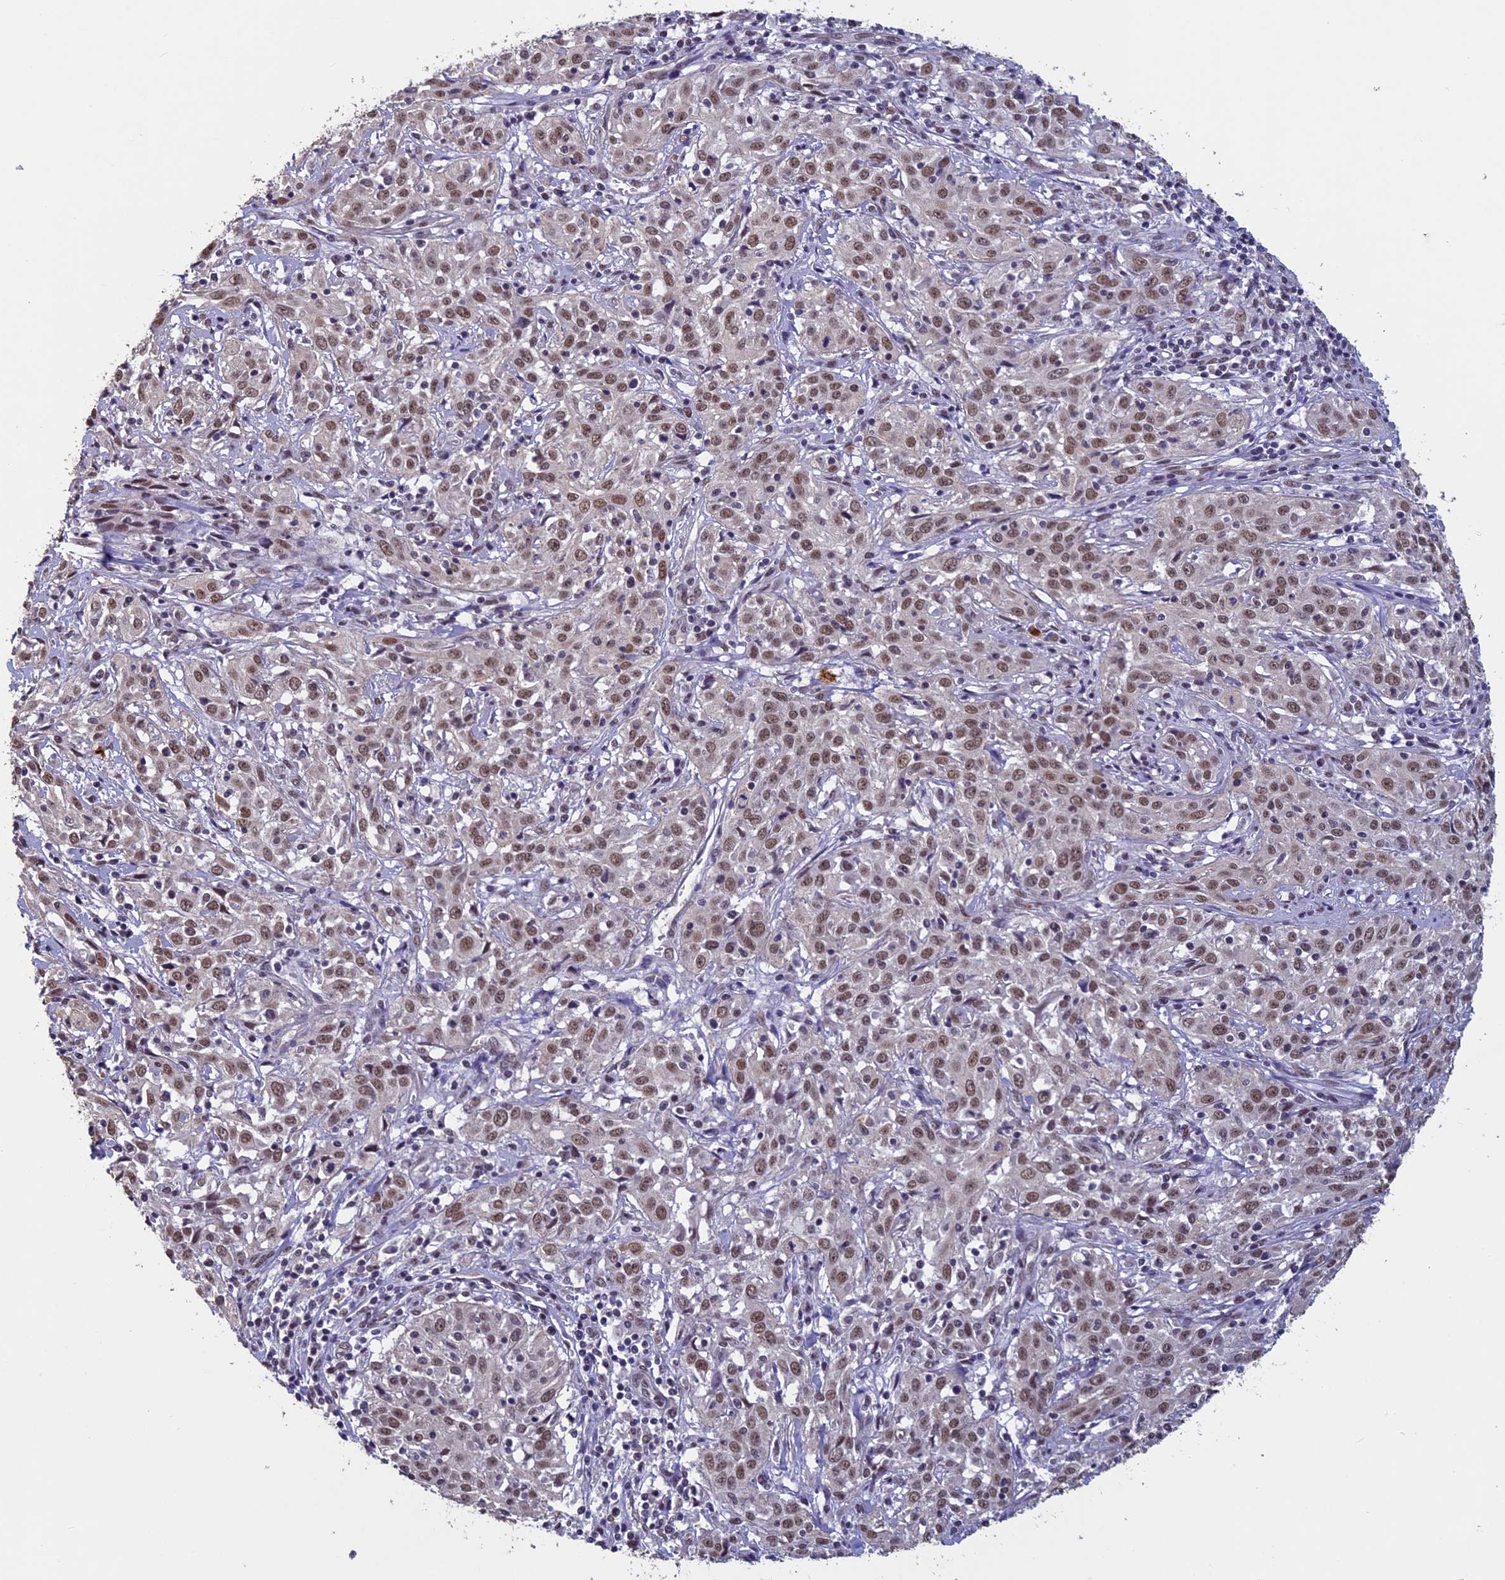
{"staining": {"intensity": "moderate", "quantity": ">75%", "location": "nuclear"}, "tissue": "cervical cancer", "cell_type": "Tumor cells", "image_type": "cancer", "snomed": [{"axis": "morphology", "description": "Squamous cell carcinoma, NOS"}, {"axis": "topography", "description": "Cervix"}], "caption": "IHC histopathology image of neoplastic tissue: human cervical squamous cell carcinoma stained using immunohistochemistry reveals medium levels of moderate protein expression localized specifically in the nuclear of tumor cells, appearing as a nuclear brown color.", "gene": "RNF40", "patient": {"sex": "female", "age": 57}}